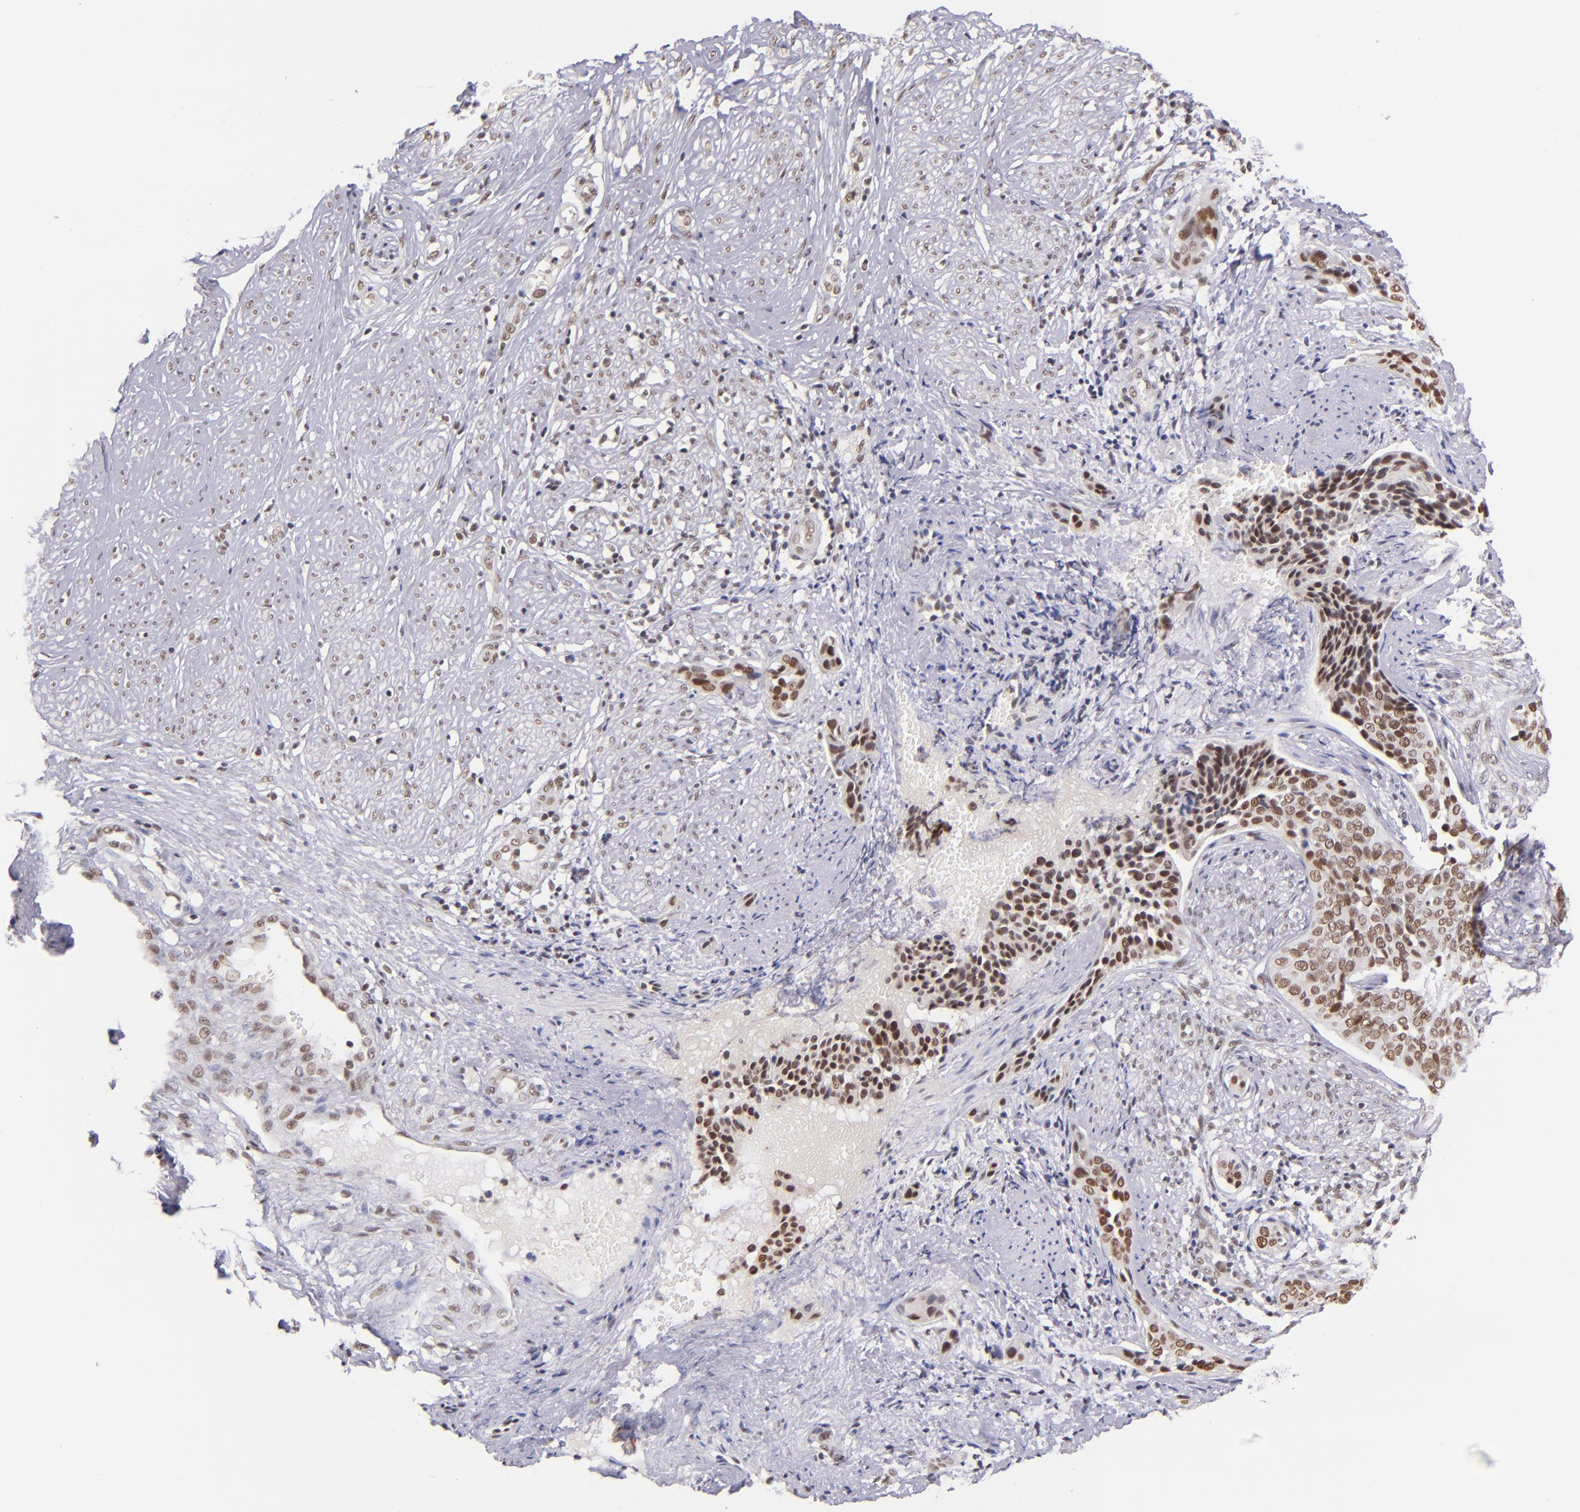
{"staining": {"intensity": "moderate", "quantity": ">75%", "location": "nuclear"}, "tissue": "cervical cancer", "cell_type": "Tumor cells", "image_type": "cancer", "snomed": [{"axis": "morphology", "description": "Squamous cell carcinoma, NOS"}, {"axis": "topography", "description": "Cervix"}], "caption": "DAB immunohistochemical staining of human cervical squamous cell carcinoma exhibits moderate nuclear protein staining in approximately >75% of tumor cells. (IHC, brightfield microscopy, high magnification).", "gene": "ZNF148", "patient": {"sex": "female", "age": 31}}